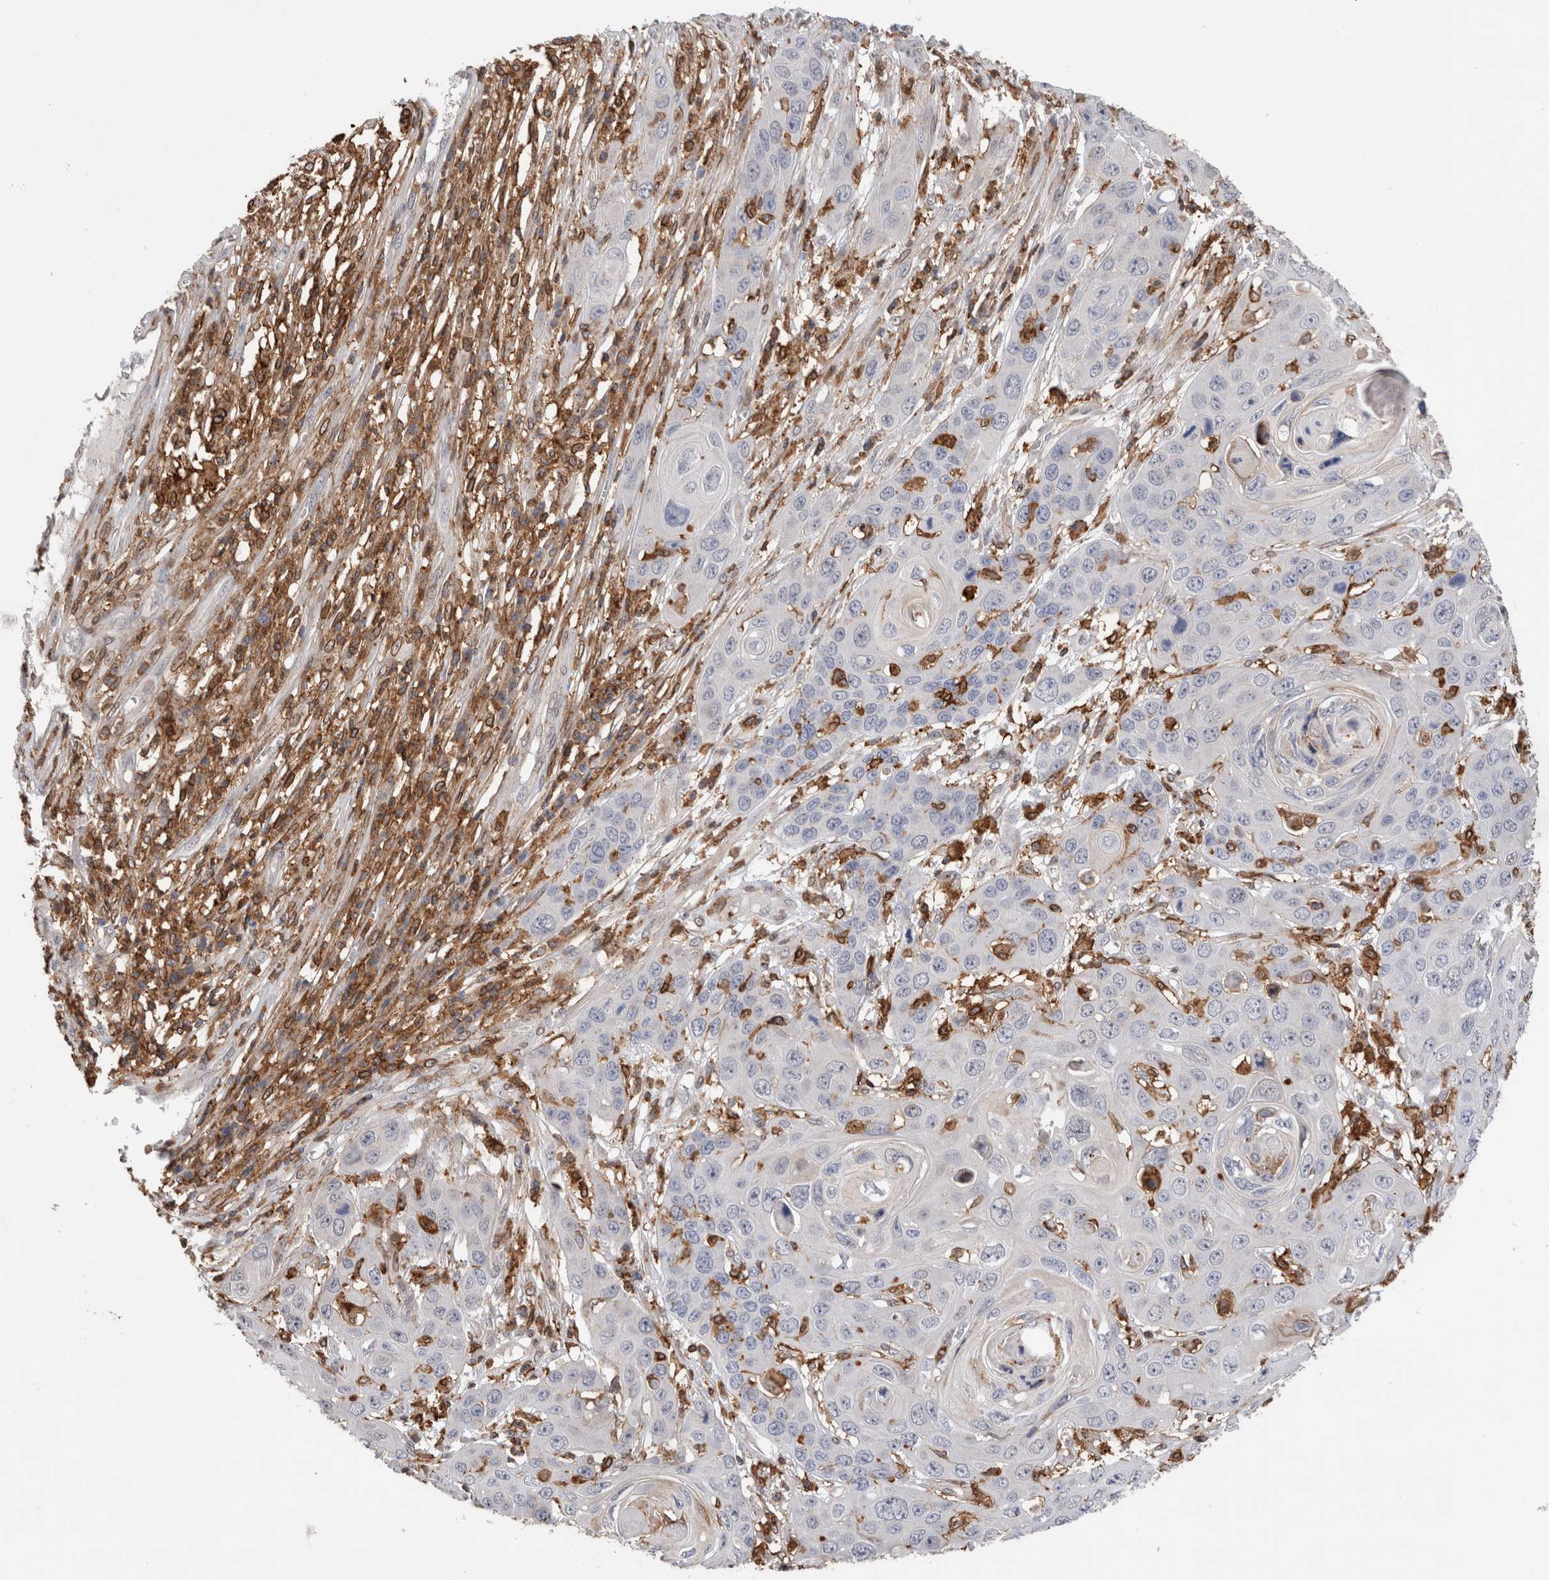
{"staining": {"intensity": "negative", "quantity": "none", "location": "none"}, "tissue": "skin cancer", "cell_type": "Tumor cells", "image_type": "cancer", "snomed": [{"axis": "morphology", "description": "Squamous cell carcinoma, NOS"}, {"axis": "topography", "description": "Skin"}], "caption": "Micrograph shows no protein staining in tumor cells of skin cancer (squamous cell carcinoma) tissue.", "gene": "CCDC88B", "patient": {"sex": "male", "age": 55}}